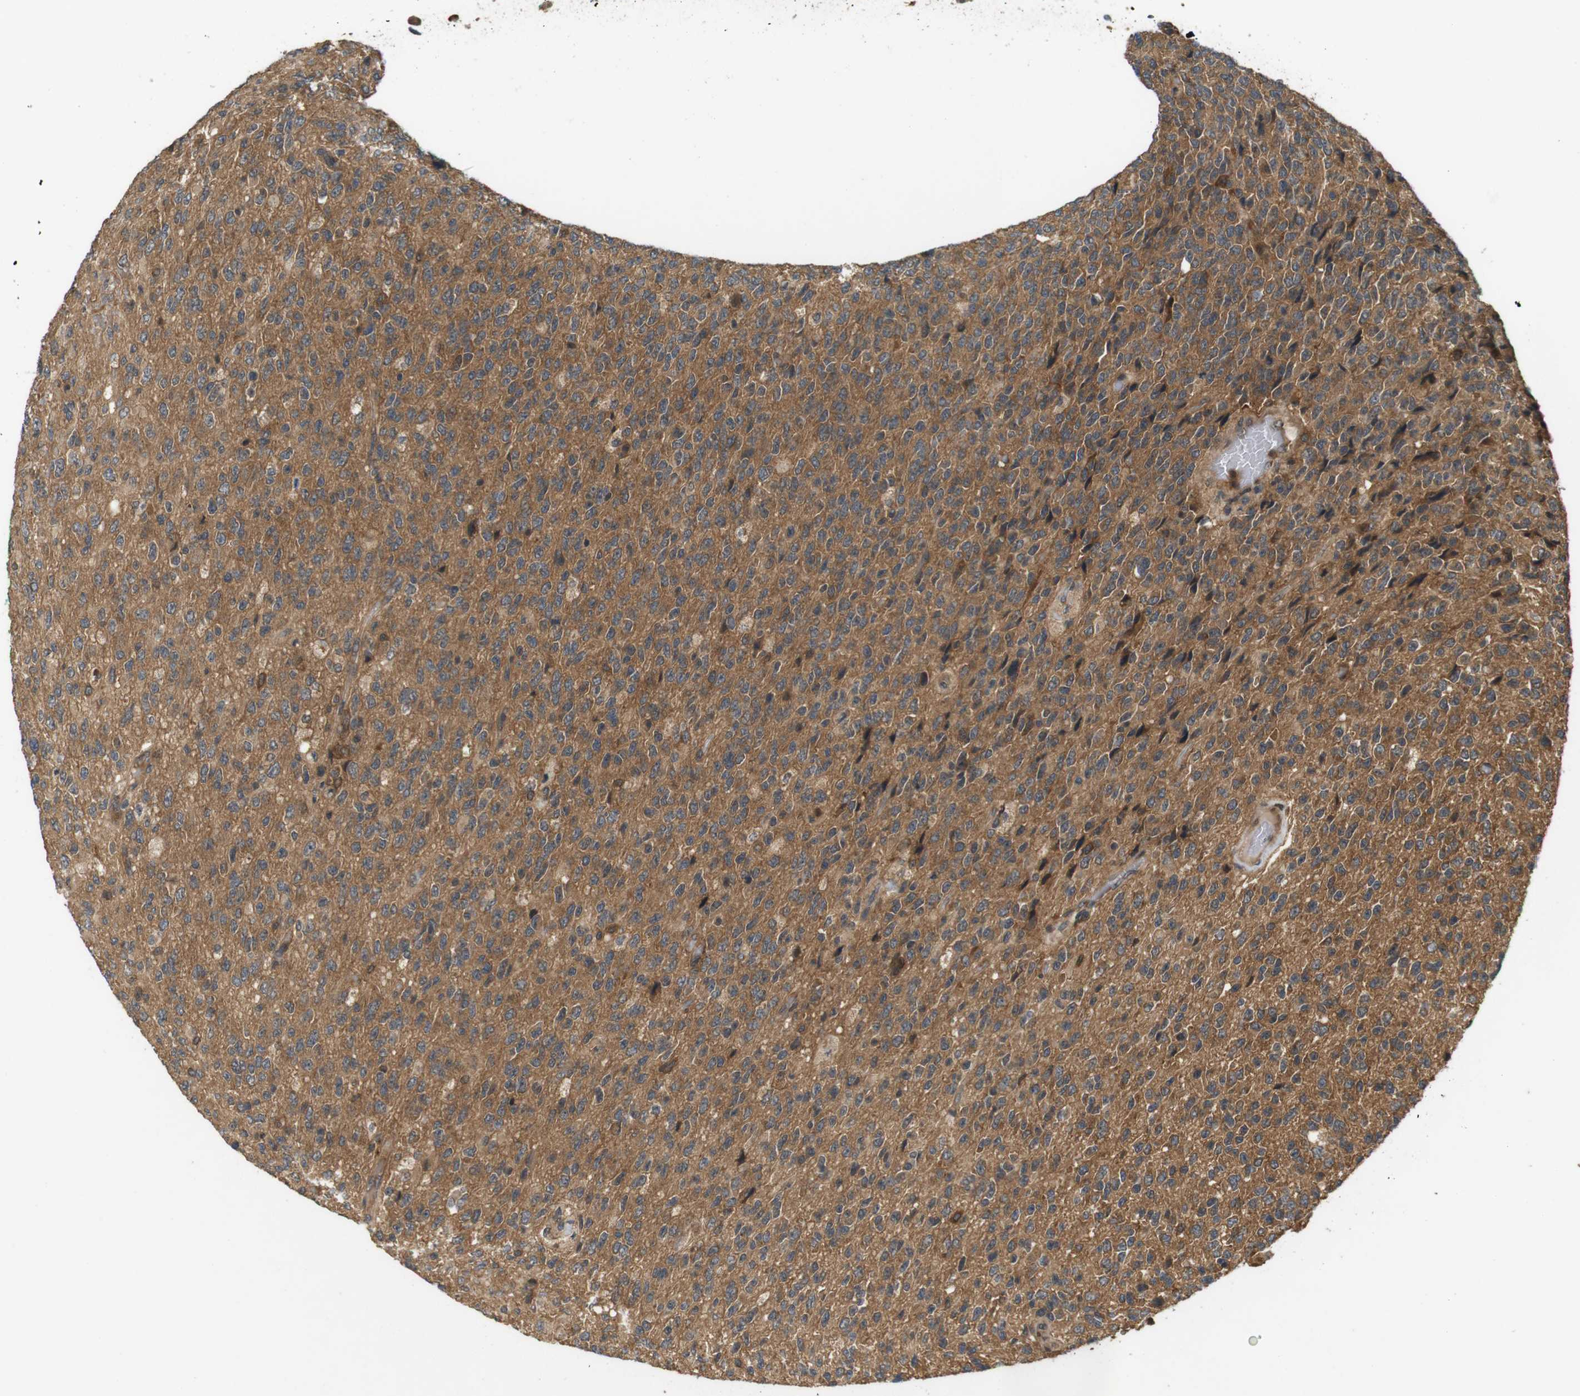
{"staining": {"intensity": "moderate", "quantity": ">75%", "location": "cytoplasmic/membranous"}, "tissue": "glioma", "cell_type": "Tumor cells", "image_type": "cancer", "snomed": [{"axis": "morphology", "description": "Glioma, malignant, High grade"}, {"axis": "topography", "description": "pancreas cauda"}], "caption": "Protein staining of high-grade glioma (malignant) tissue reveals moderate cytoplasmic/membranous staining in about >75% of tumor cells.", "gene": "NFKBIE", "patient": {"sex": "male", "age": 60}}